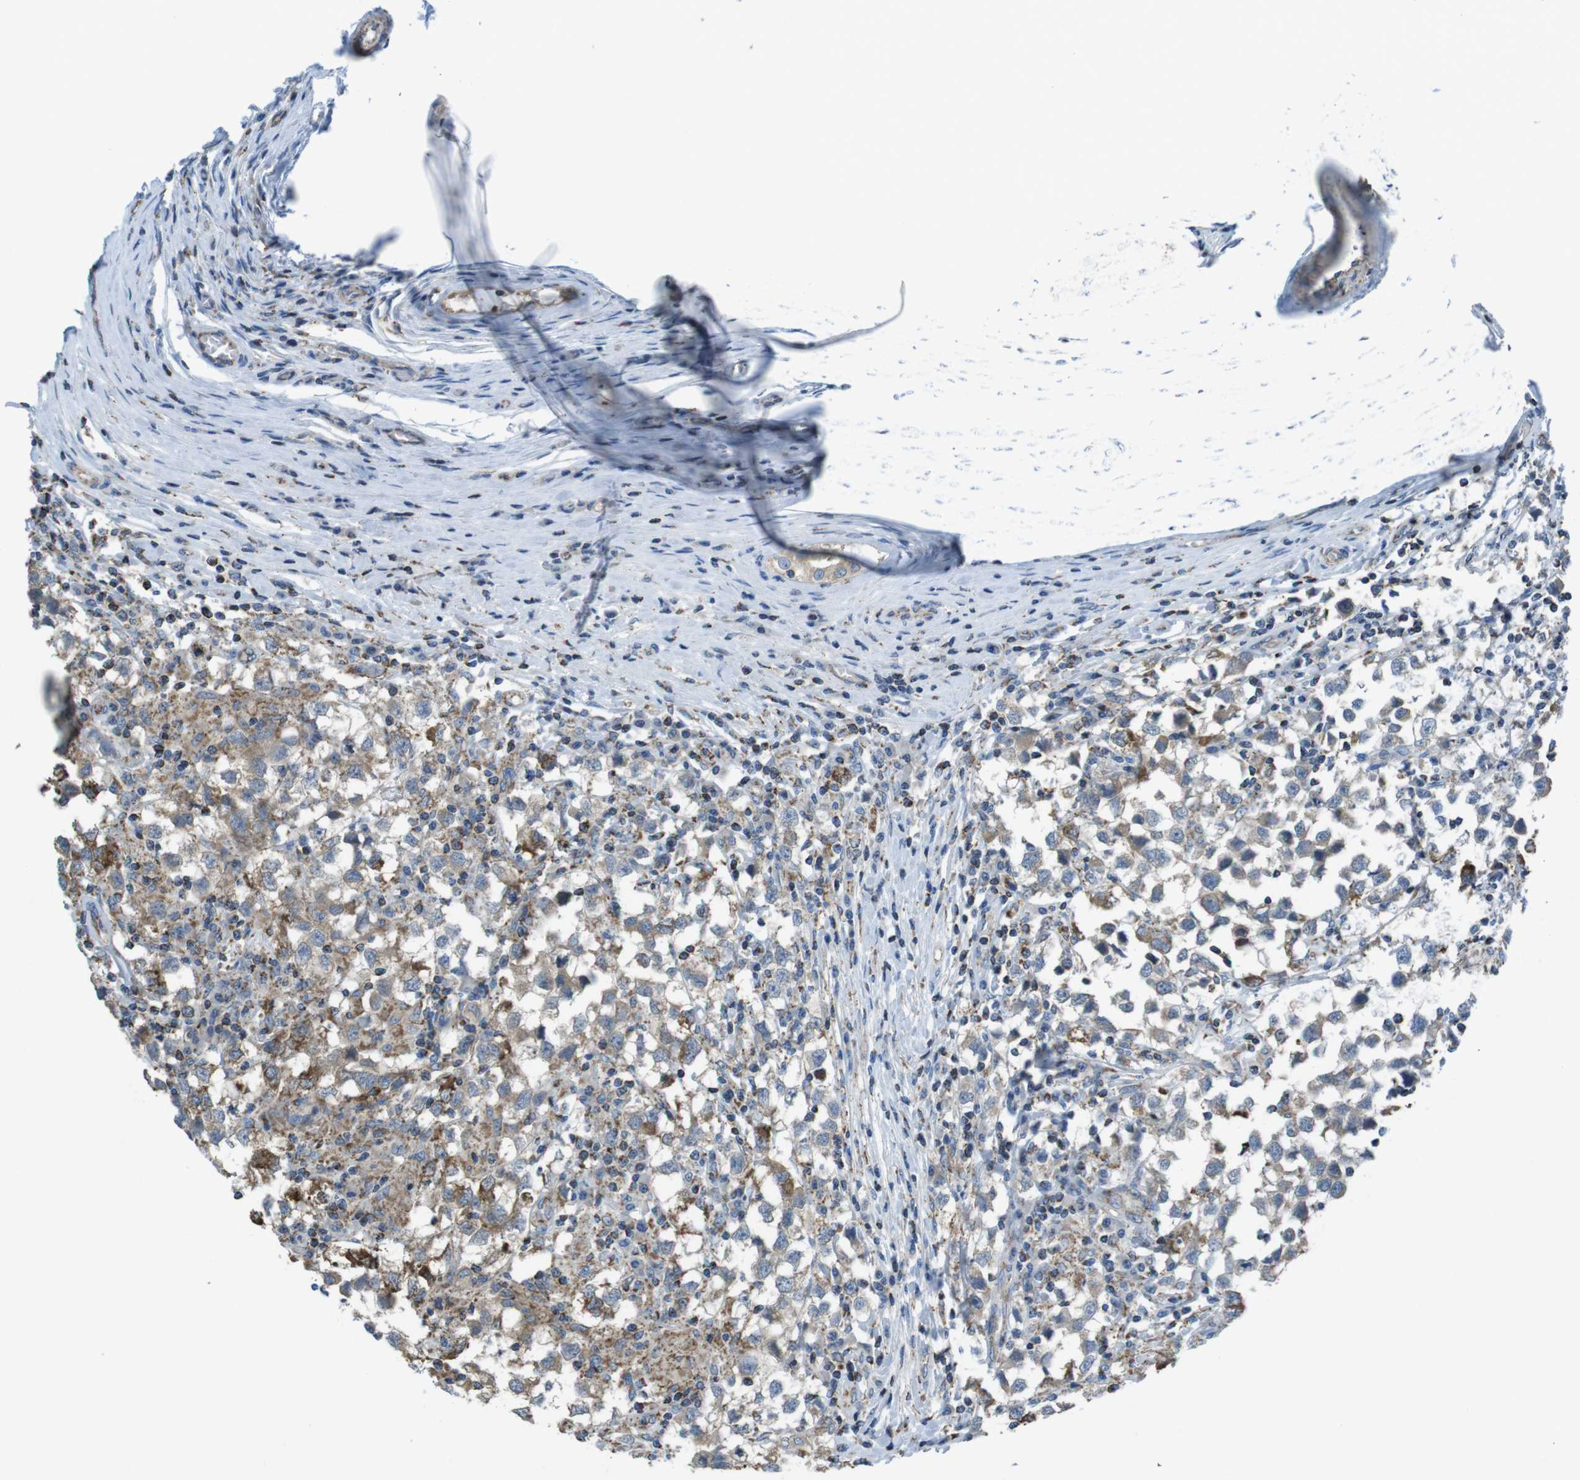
{"staining": {"intensity": "moderate", "quantity": "<25%", "location": "cytoplasmic/membranous"}, "tissue": "testis cancer", "cell_type": "Tumor cells", "image_type": "cancer", "snomed": [{"axis": "morphology", "description": "Carcinoma, Embryonal, NOS"}, {"axis": "topography", "description": "Testis"}], "caption": "Testis cancer (embryonal carcinoma) stained with a protein marker reveals moderate staining in tumor cells.", "gene": "GRIK2", "patient": {"sex": "male", "age": 21}}